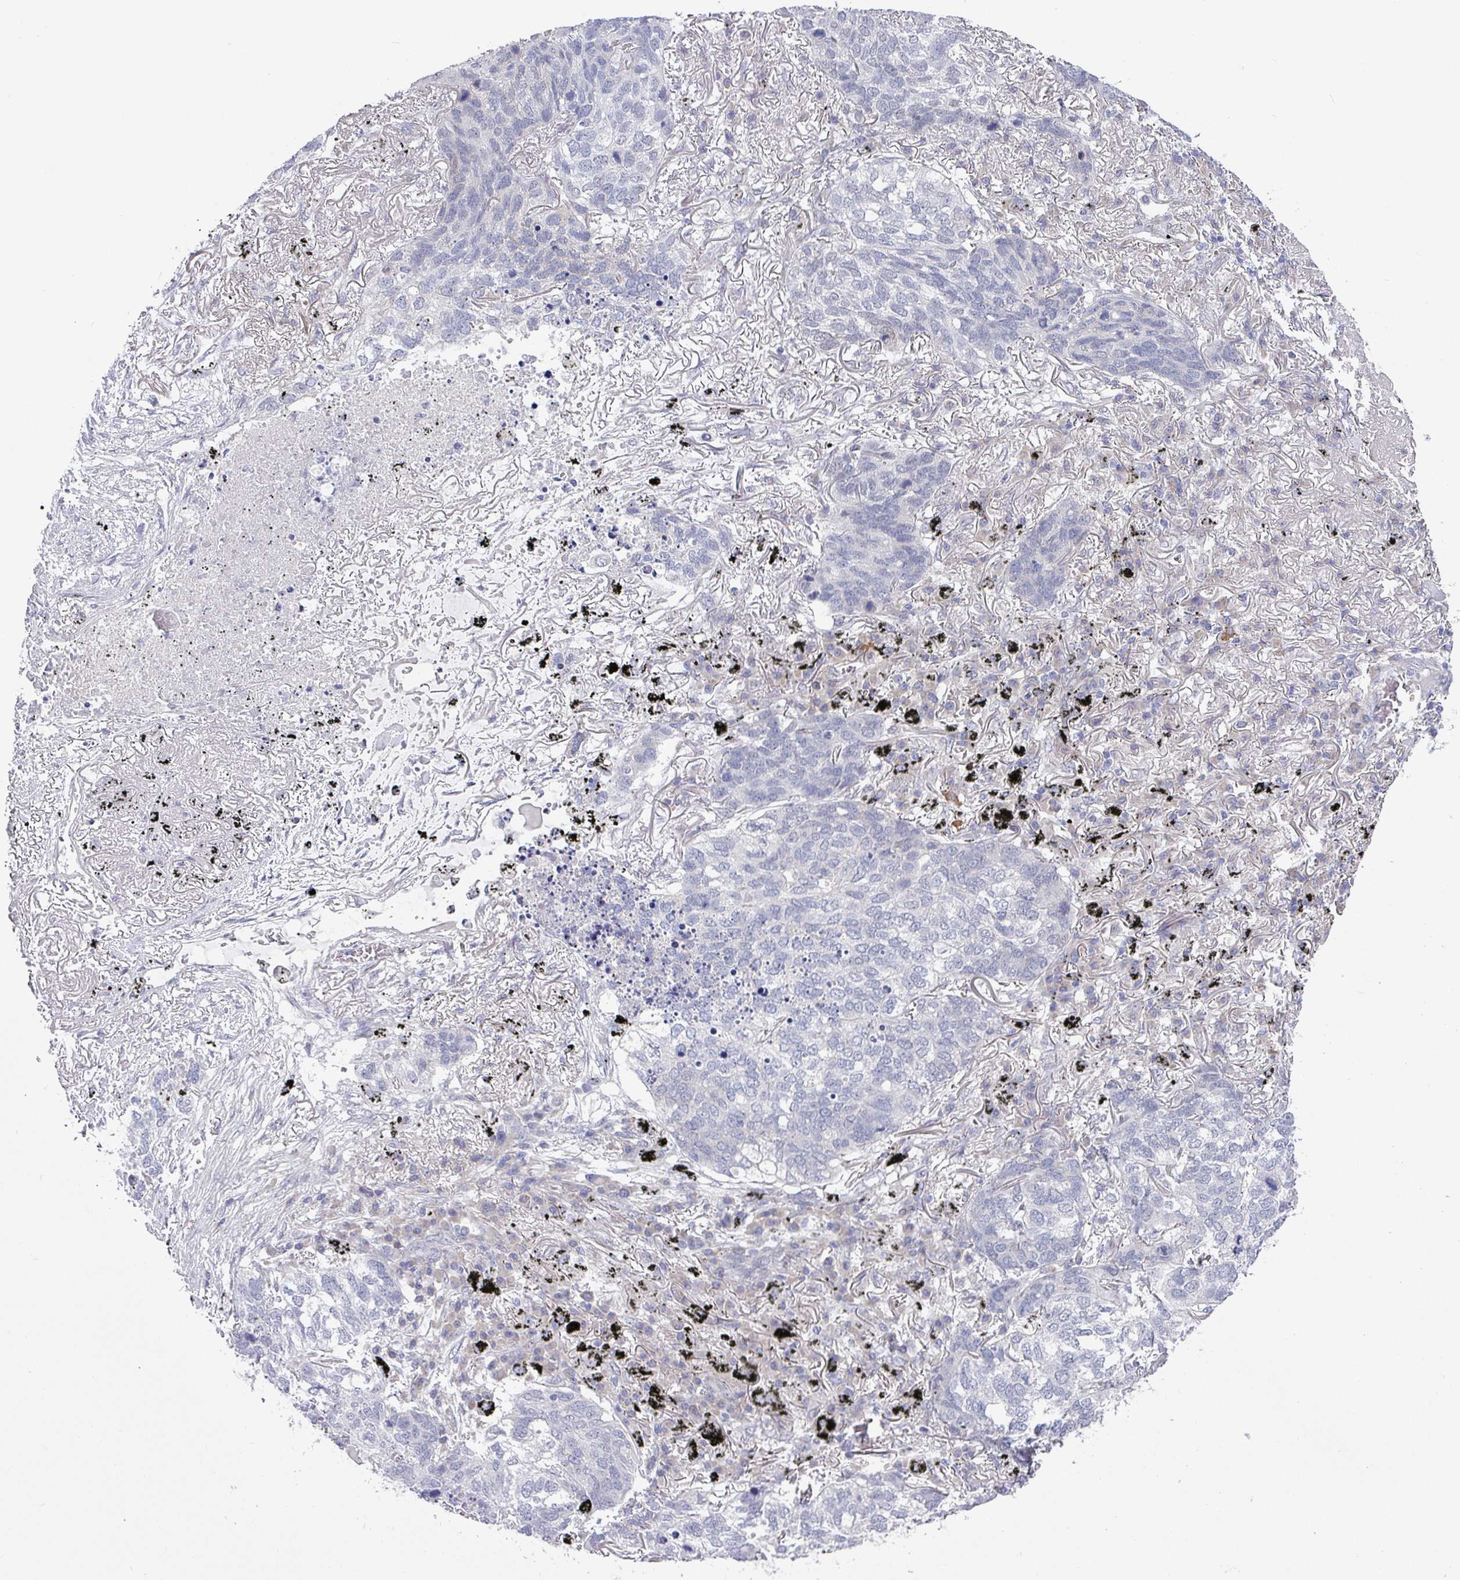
{"staining": {"intensity": "negative", "quantity": "none", "location": "none"}, "tissue": "lung cancer", "cell_type": "Tumor cells", "image_type": "cancer", "snomed": [{"axis": "morphology", "description": "Squamous cell carcinoma, NOS"}, {"axis": "topography", "description": "Lung"}], "caption": "DAB immunohistochemical staining of lung squamous cell carcinoma displays no significant positivity in tumor cells.", "gene": "TMED5", "patient": {"sex": "female", "age": 63}}